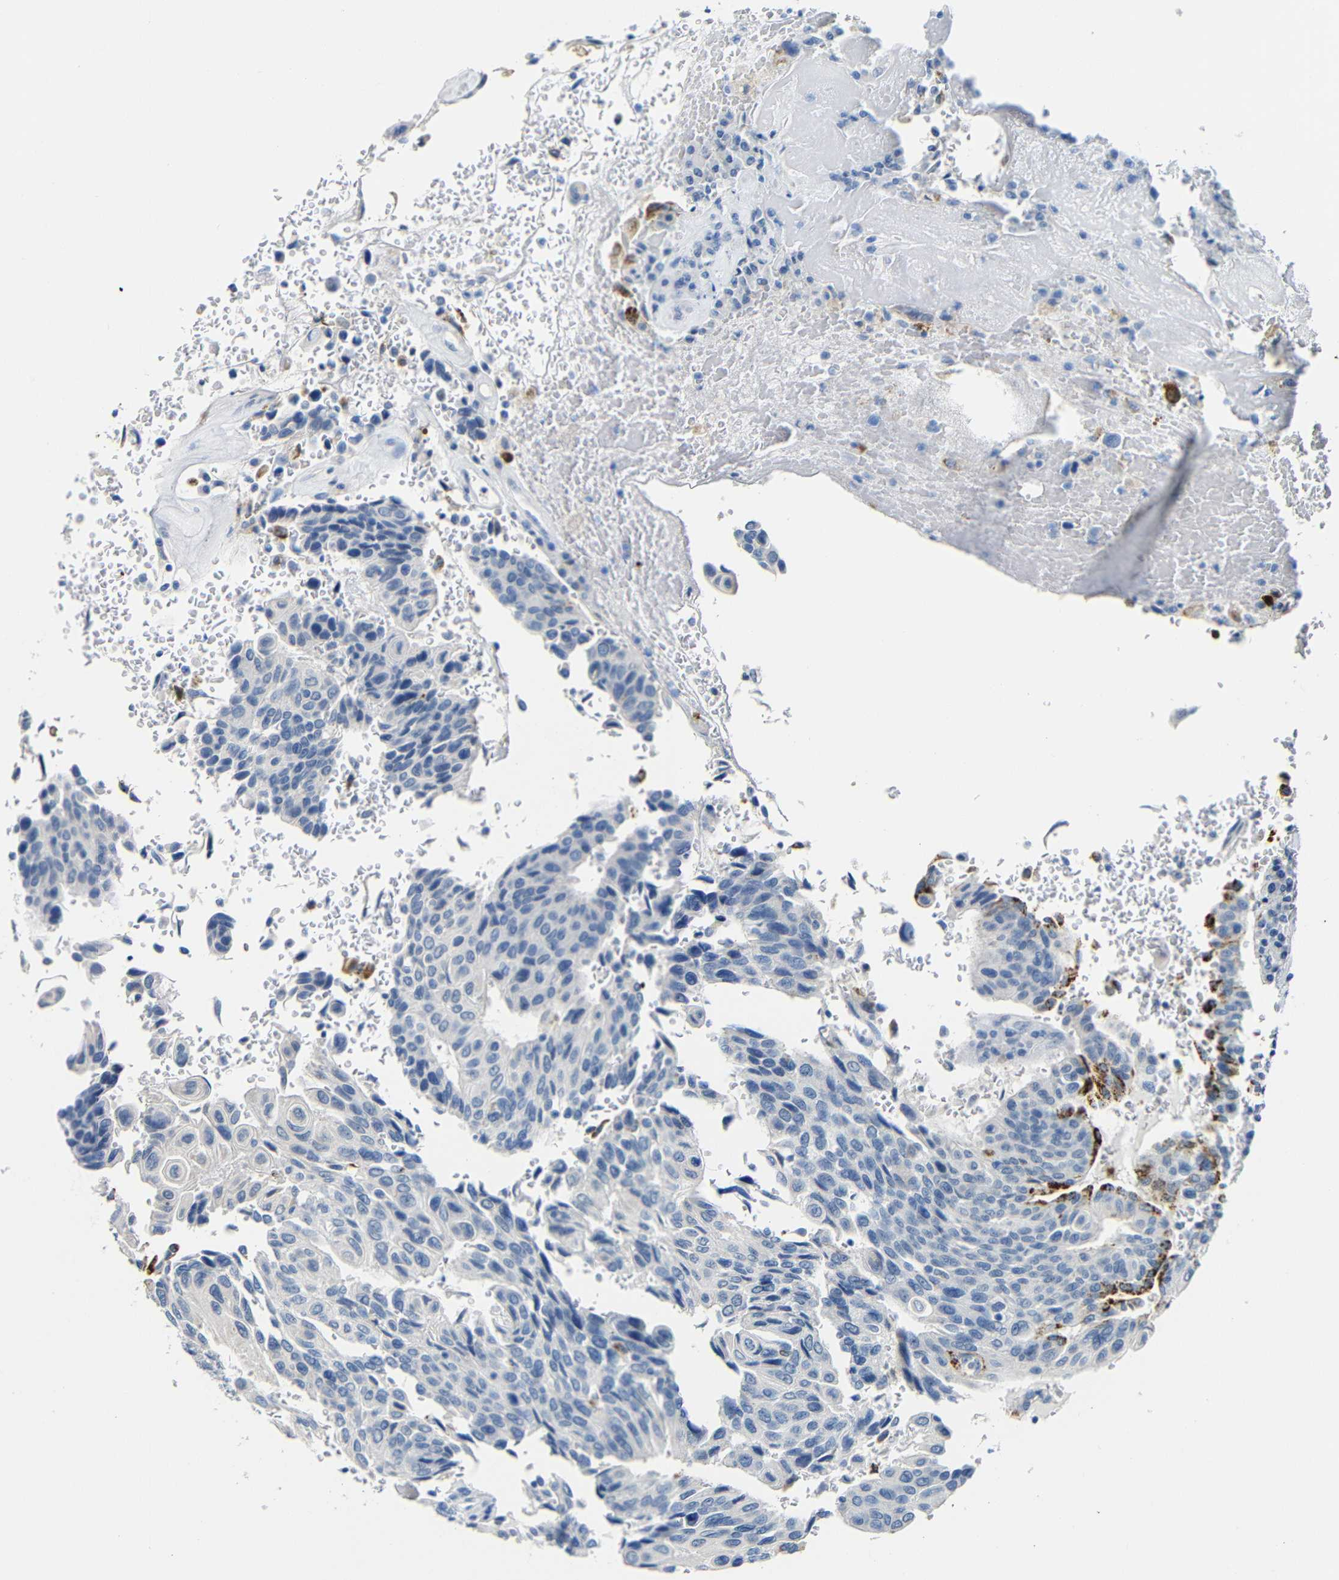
{"staining": {"intensity": "moderate", "quantity": "<25%", "location": "cytoplasmic/membranous"}, "tissue": "urothelial cancer", "cell_type": "Tumor cells", "image_type": "cancer", "snomed": [{"axis": "morphology", "description": "Urothelial carcinoma, High grade"}, {"axis": "topography", "description": "Urinary bladder"}], "caption": "The image reveals a brown stain indicating the presence of a protein in the cytoplasmic/membranous of tumor cells in urothelial cancer.", "gene": "C15orf48", "patient": {"sex": "male", "age": 66}}